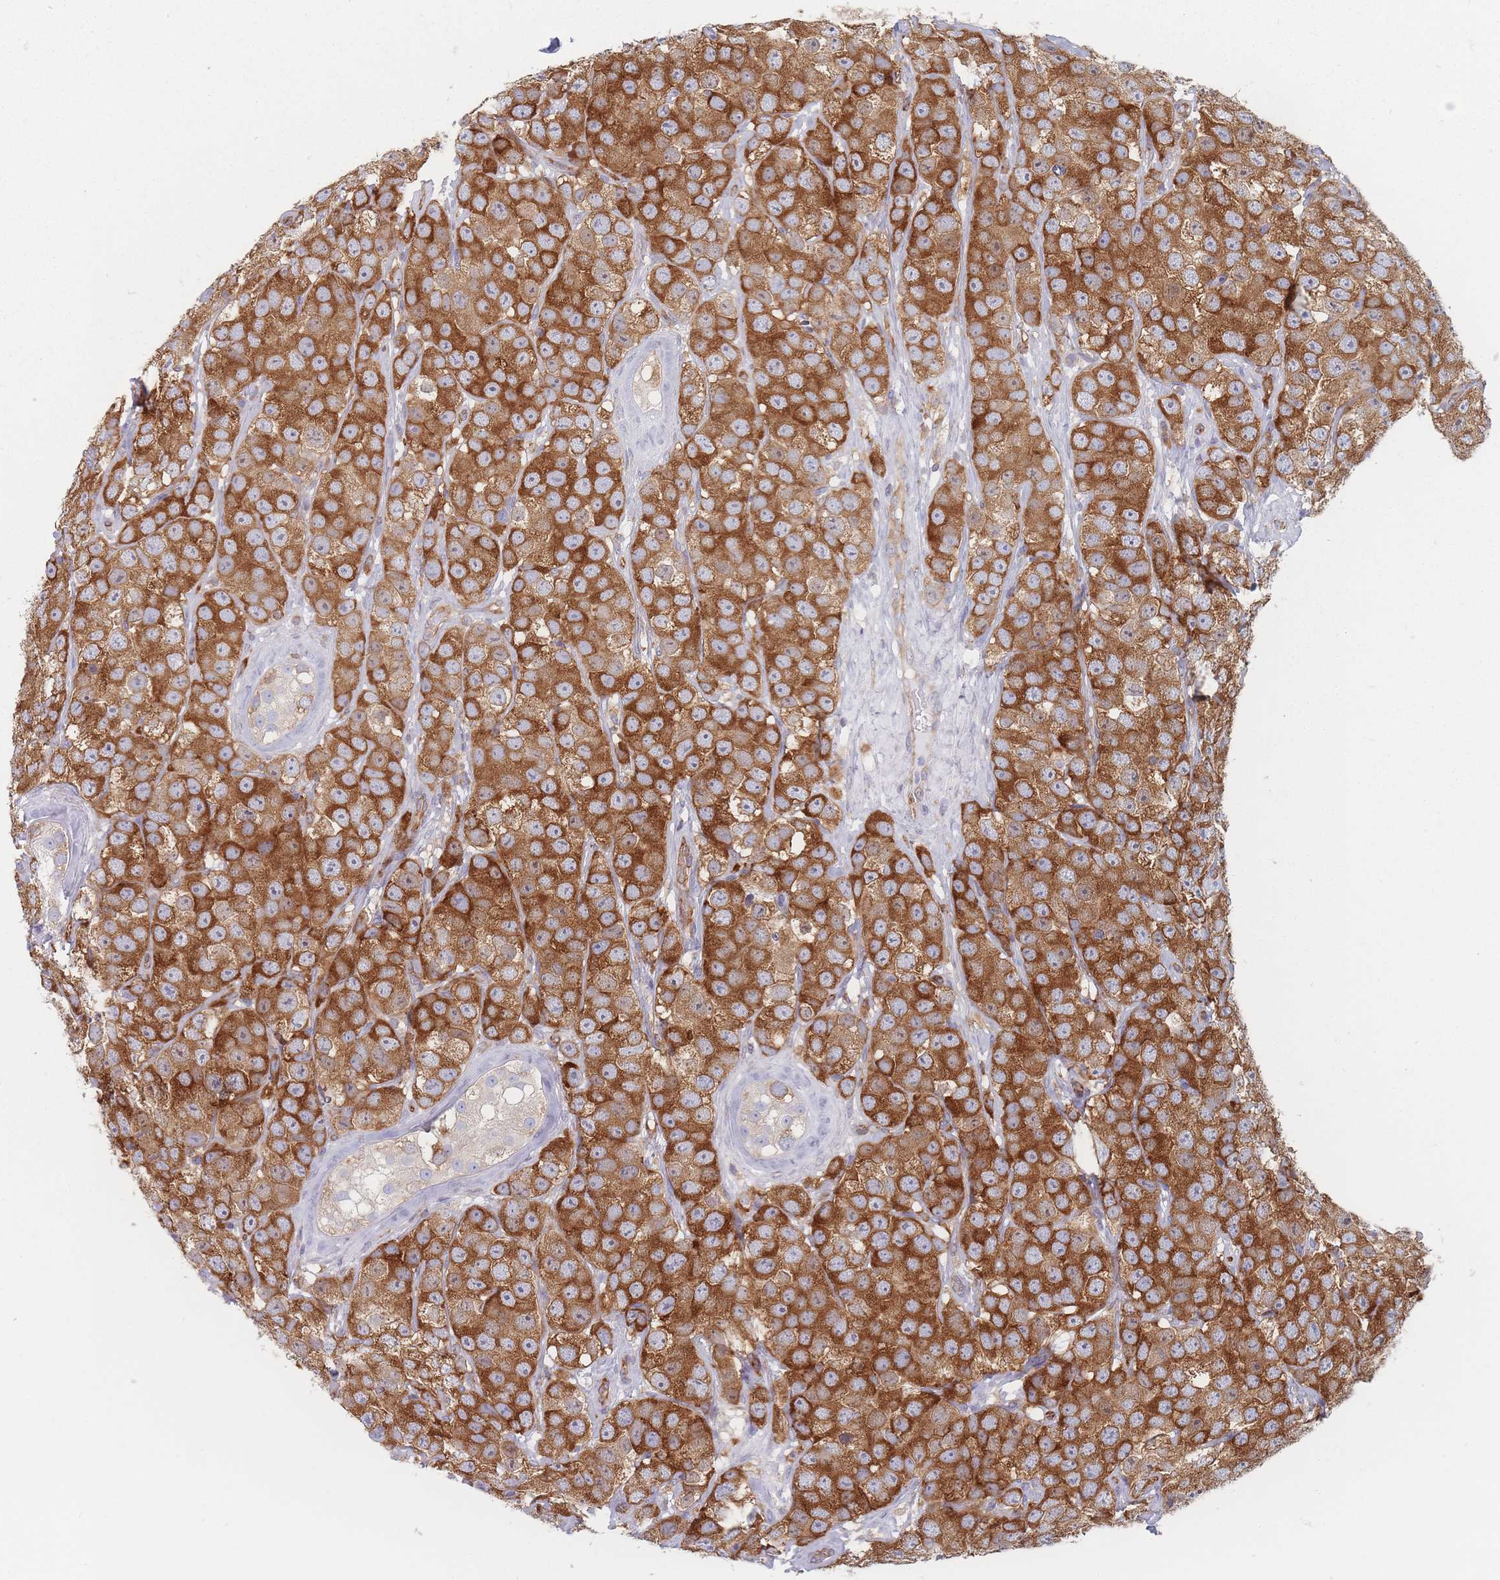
{"staining": {"intensity": "strong", "quantity": ">75%", "location": "cytoplasmic/membranous"}, "tissue": "testis cancer", "cell_type": "Tumor cells", "image_type": "cancer", "snomed": [{"axis": "morphology", "description": "Seminoma, NOS"}, {"axis": "topography", "description": "Testis"}], "caption": "Immunohistochemical staining of human testis cancer demonstrates high levels of strong cytoplasmic/membranous staining in about >75% of tumor cells. Nuclei are stained in blue.", "gene": "MAP1S", "patient": {"sex": "male", "age": 28}}